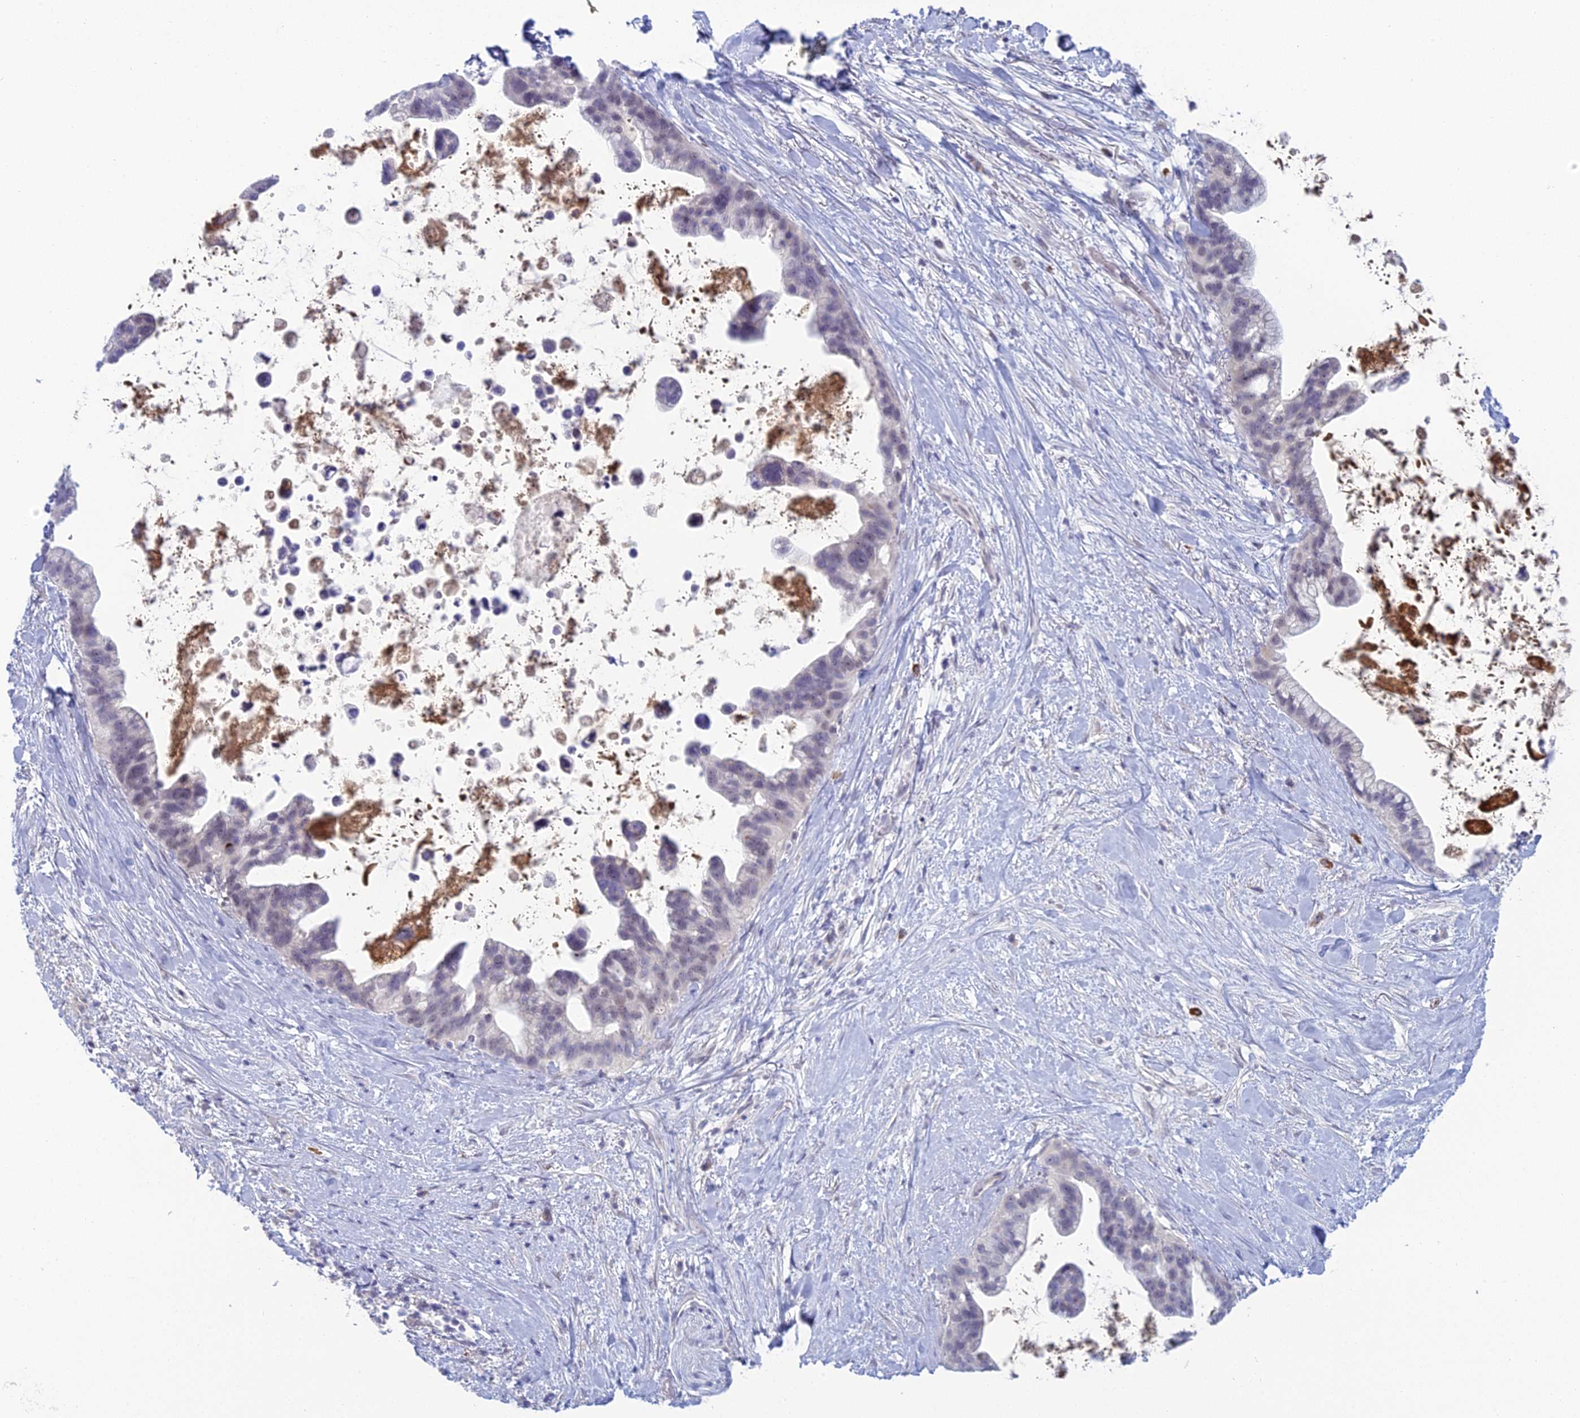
{"staining": {"intensity": "negative", "quantity": "none", "location": "none"}, "tissue": "pancreatic cancer", "cell_type": "Tumor cells", "image_type": "cancer", "snomed": [{"axis": "morphology", "description": "Adenocarcinoma, NOS"}, {"axis": "topography", "description": "Pancreas"}], "caption": "Protein analysis of pancreatic cancer displays no significant expression in tumor cells.", "gene": "MUC13", "patient": {"sex": "female", "age": 83}}